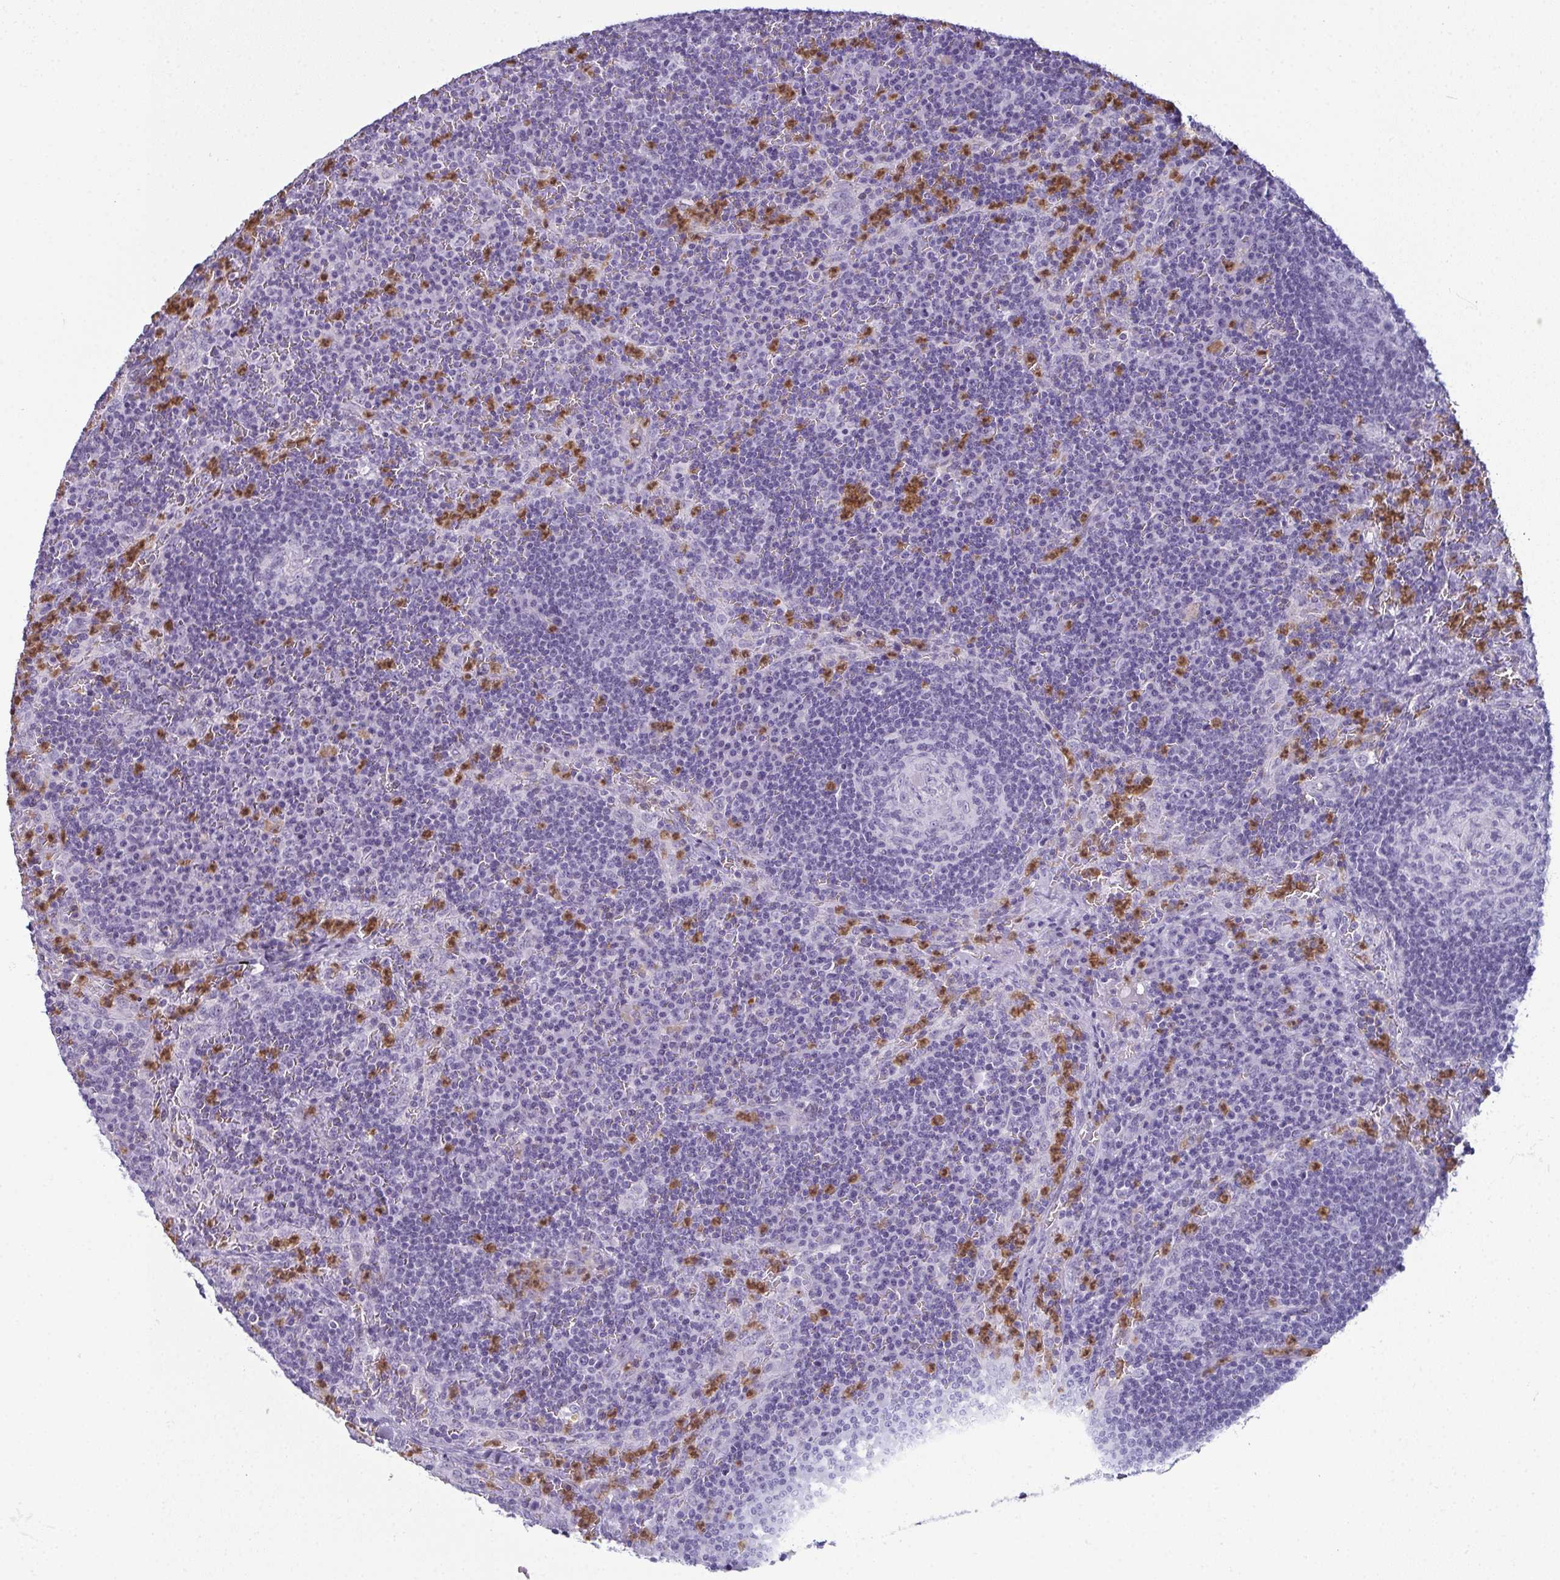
{"staining": {"intensity": "negative", "quantity": "none", "location": "none"}, "tissue": "lymph node", "cell_type": "Germinal center cells", "image_type": "normal", "snomed": [{"axis": "morphology", "description": "Normal tissue, NOS"}, {"axis": "topography", "description": "Lymph node"}], "caption": "There is no significant positivity in germinal center cells of lymph node. Brightfield microscopy of immunohistochemistry stained with DAB (brown) and hematoxylin (blue), captured at high magnification.", "gene": "CDA", "patient": {"sex": "male", "age": 67}}